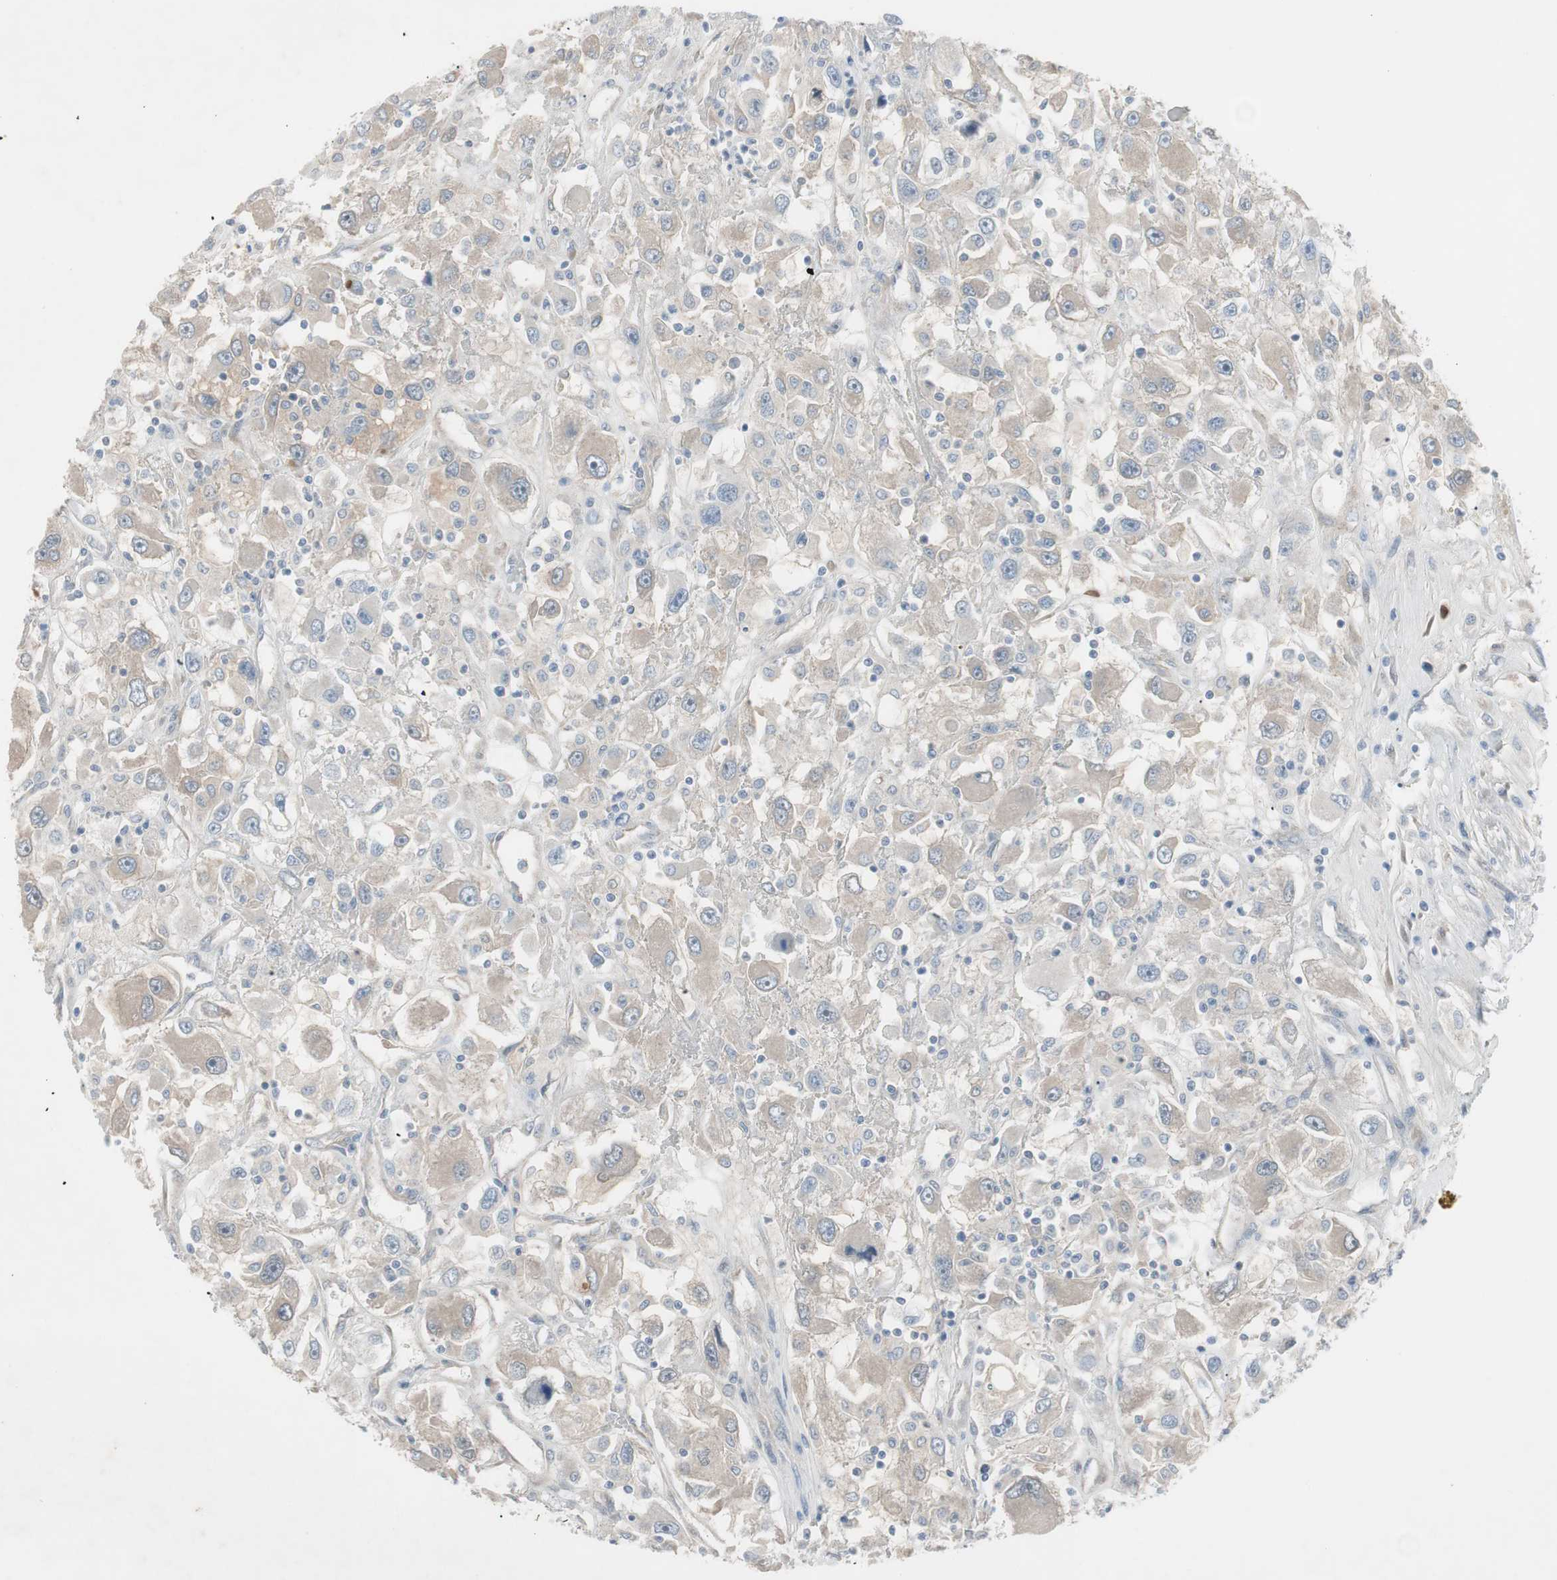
{"staining": {"intensity": "weak", "quantity": "25%-75%", "location": "cytoplasmic/membranous"}, "tissue": "renal cancer", "cell_type": "Tumor cells", "image_type": "cancer", "snomed": [{"axis": "morphology", "description": "Adenocarcinoma, NOS"}, {"axis": "topography", "description": "Kidney"}], "caption": "Immunohistochemistry (IHC) histopathology image of adenocarcinoma (renal) stained for a protein (brown), which reveals low levels of weak cytoplasmic/membranous positivity in approximately 25%-75% of tumor cells.", "gene": "MAPRE3", "patient": {"sex": "female", "age": 52}}